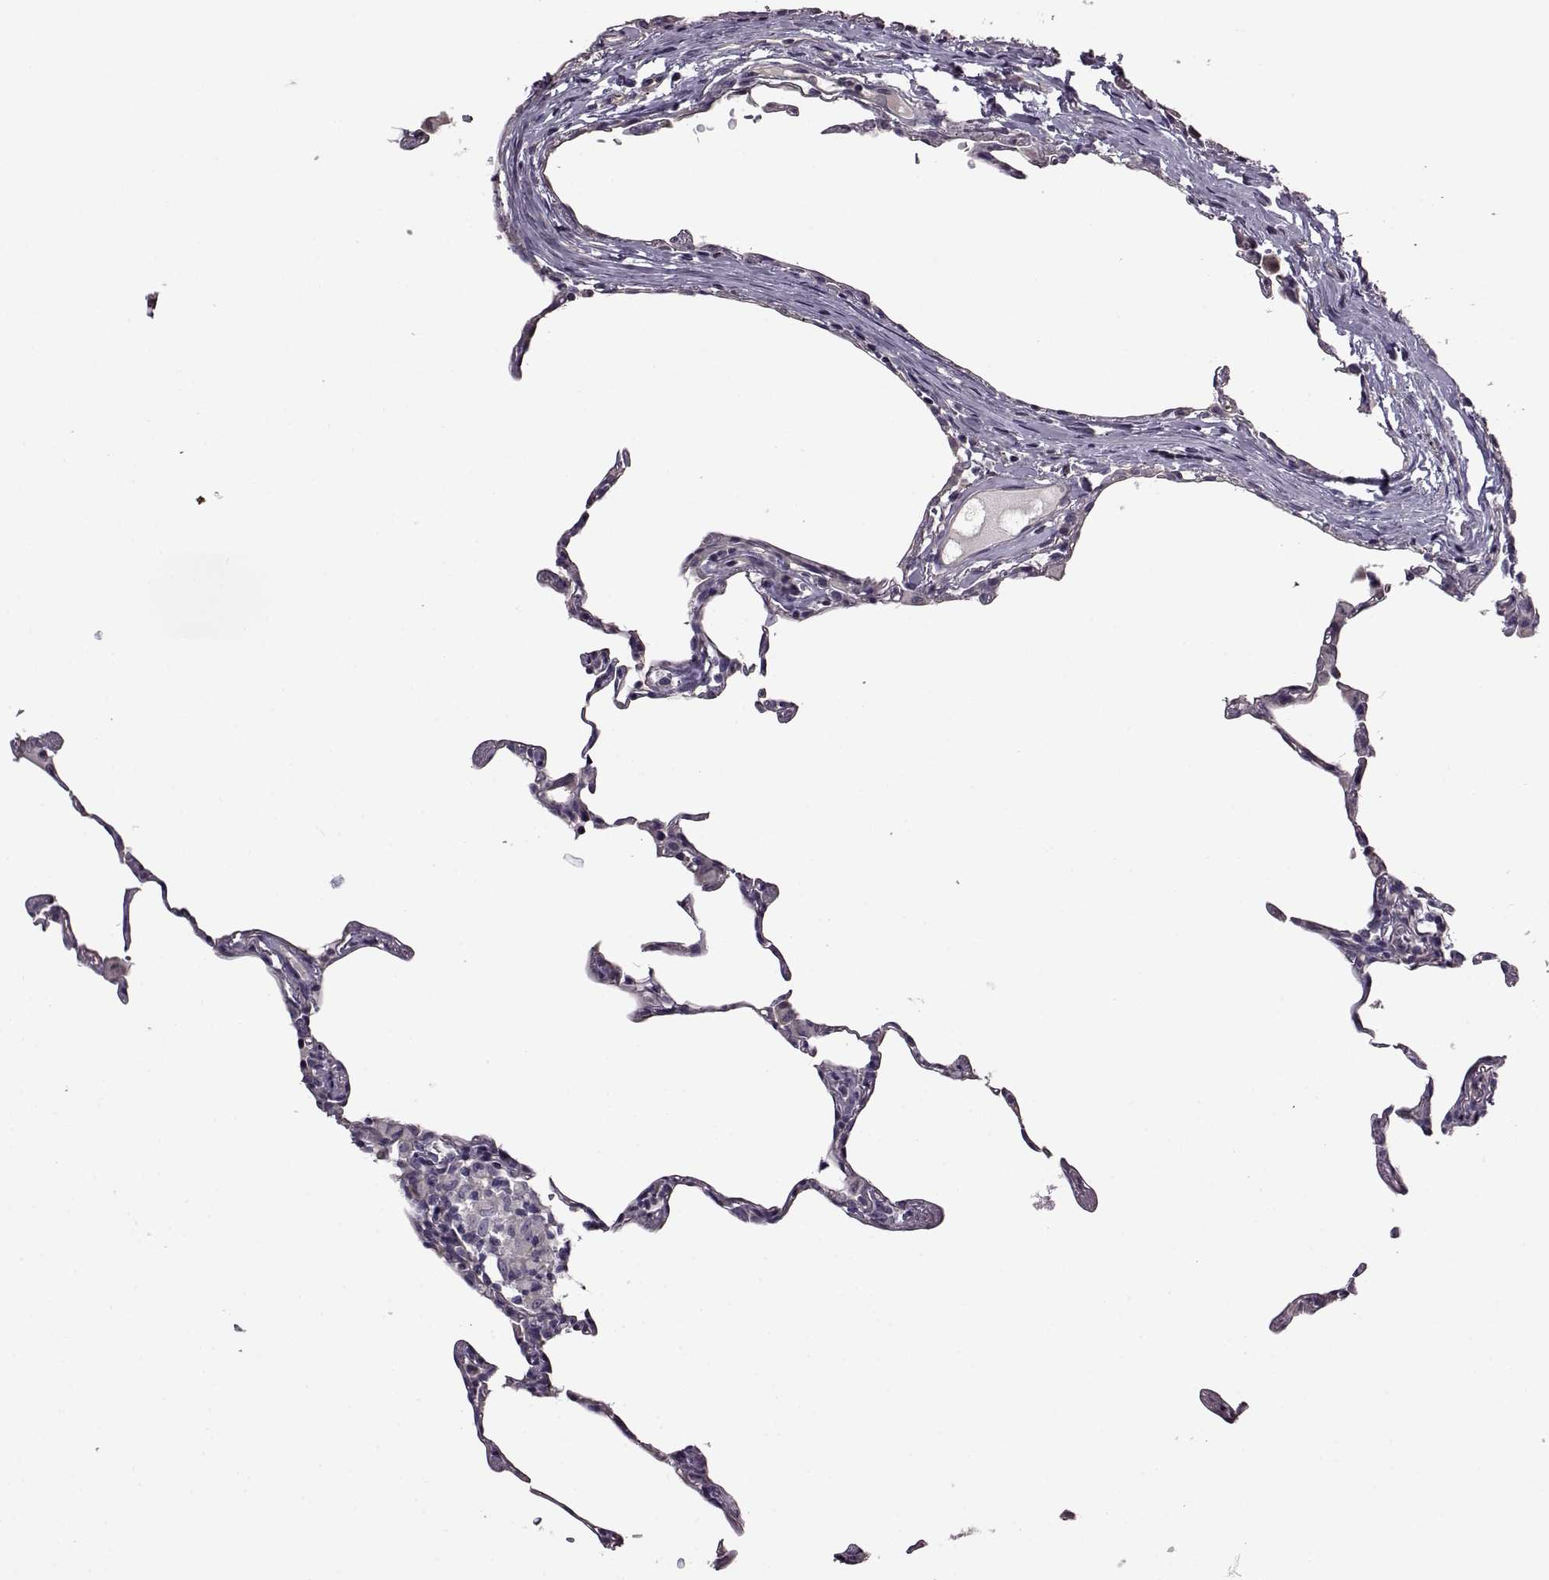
{"staining": {"intensity": "negative", "quantity": "none", "location": "none"}, "tissue": "lung", "cell_type": "Alveolar cells", "image_type": "normal", "snomed": [{"axis": "morphology", "description": "Normal tissue, NOS"}, {"axis": "topography", "description": "Lung"}], "caption": "Lung stained for a protein using immunohistochemistry displays no expression alveolar cells.", "gene": "EDDM3B", "patient": {"sex": "female", "age": 57}}